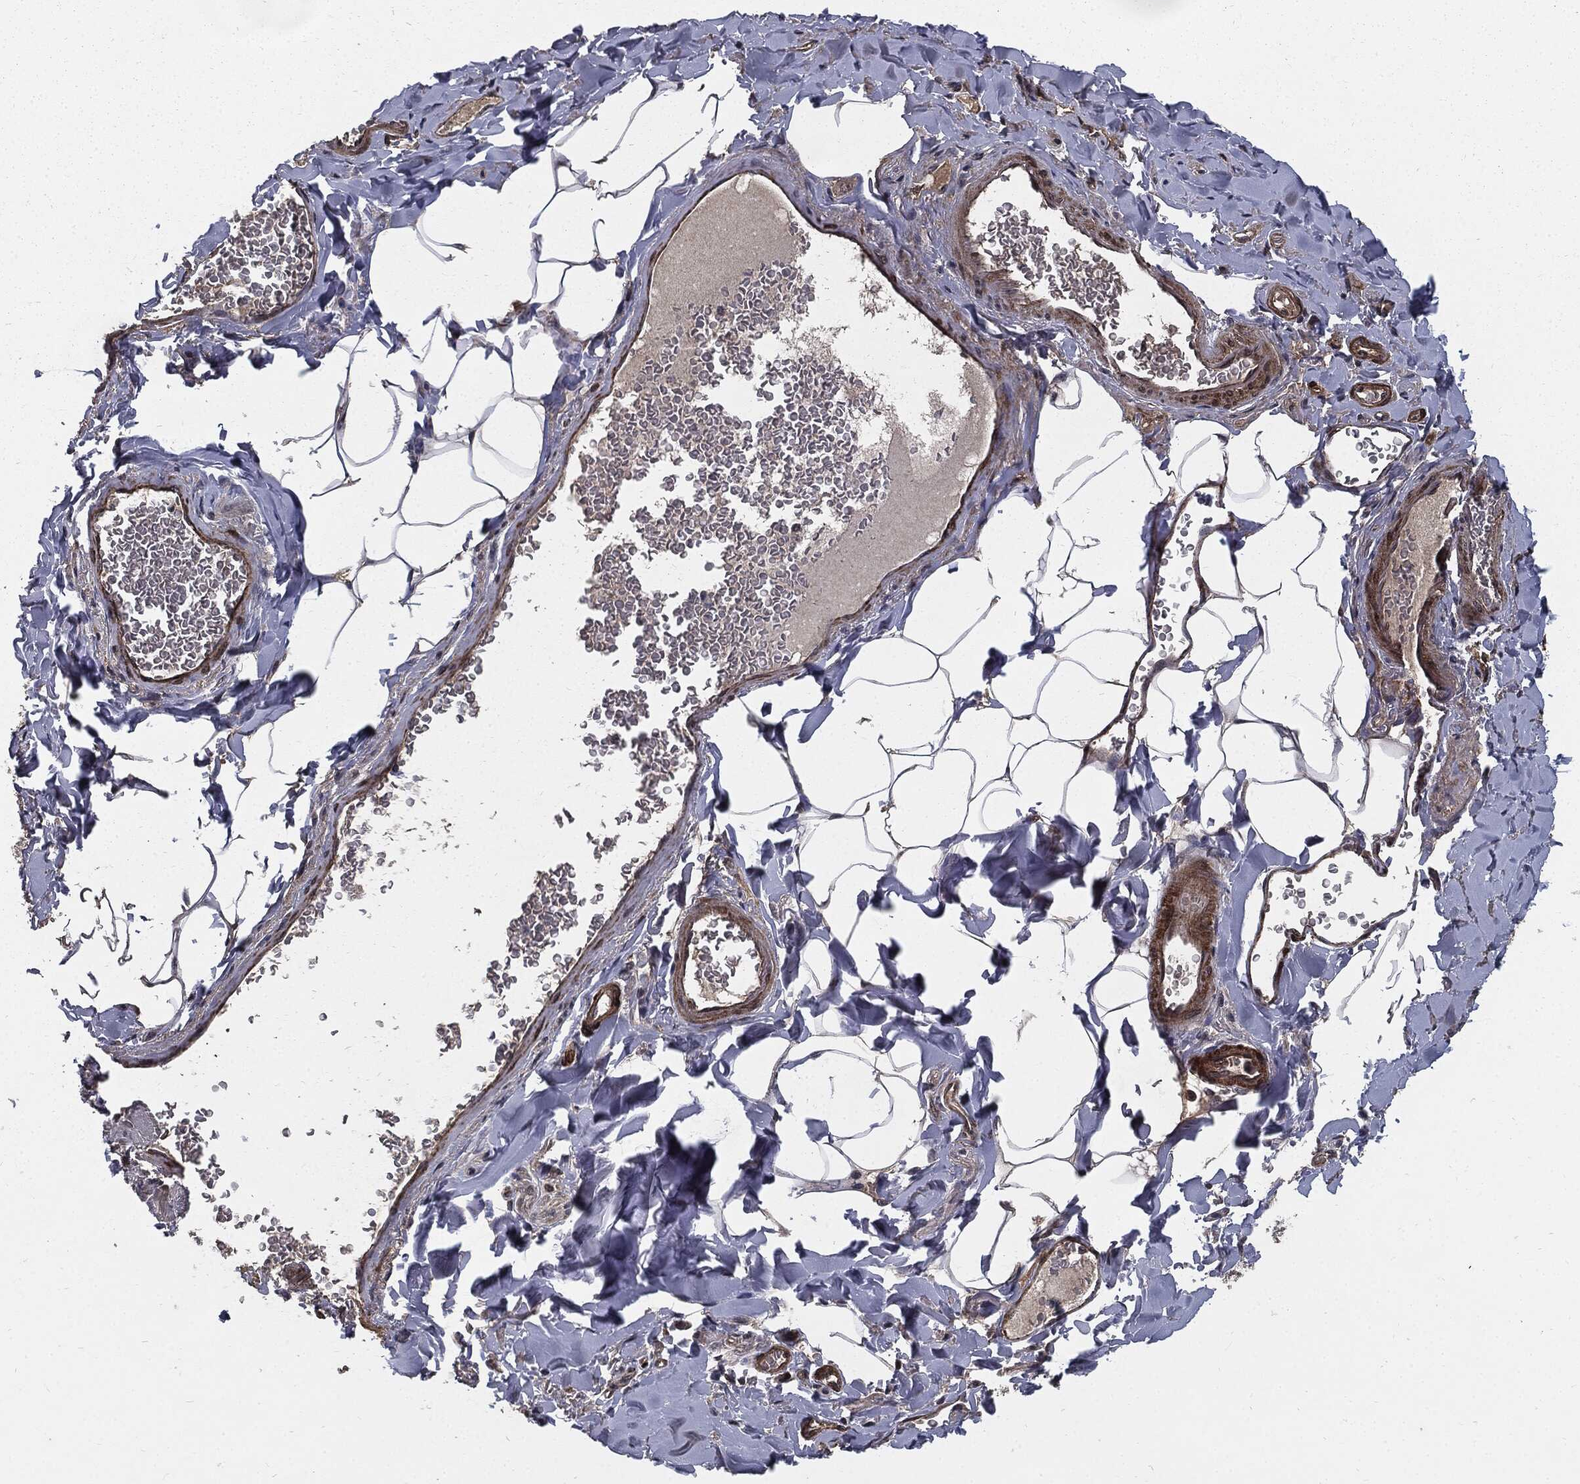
{"staining": {"intensity": "negative", "quantity": "none", "location": "none"}, "tissue": "adipose tissue", "cell_type": "Adipocytes", "image_type": "normal", "snomed": [{"axis": "morphology", "description": "Normal tissue, NOS"}, {"axis": "topography", "description": "Smooth muscle"}, {"axis": "topography", "description": "Duodenum"}, {"axis": "topography", "description": "Peripheral nerve tissue"}], "caption": "The image demonstrates no staining of adipocytes in unremarkable adipose tissue.", "gene": "PTPA", "patient": {"sex": "female", "age": 61}}